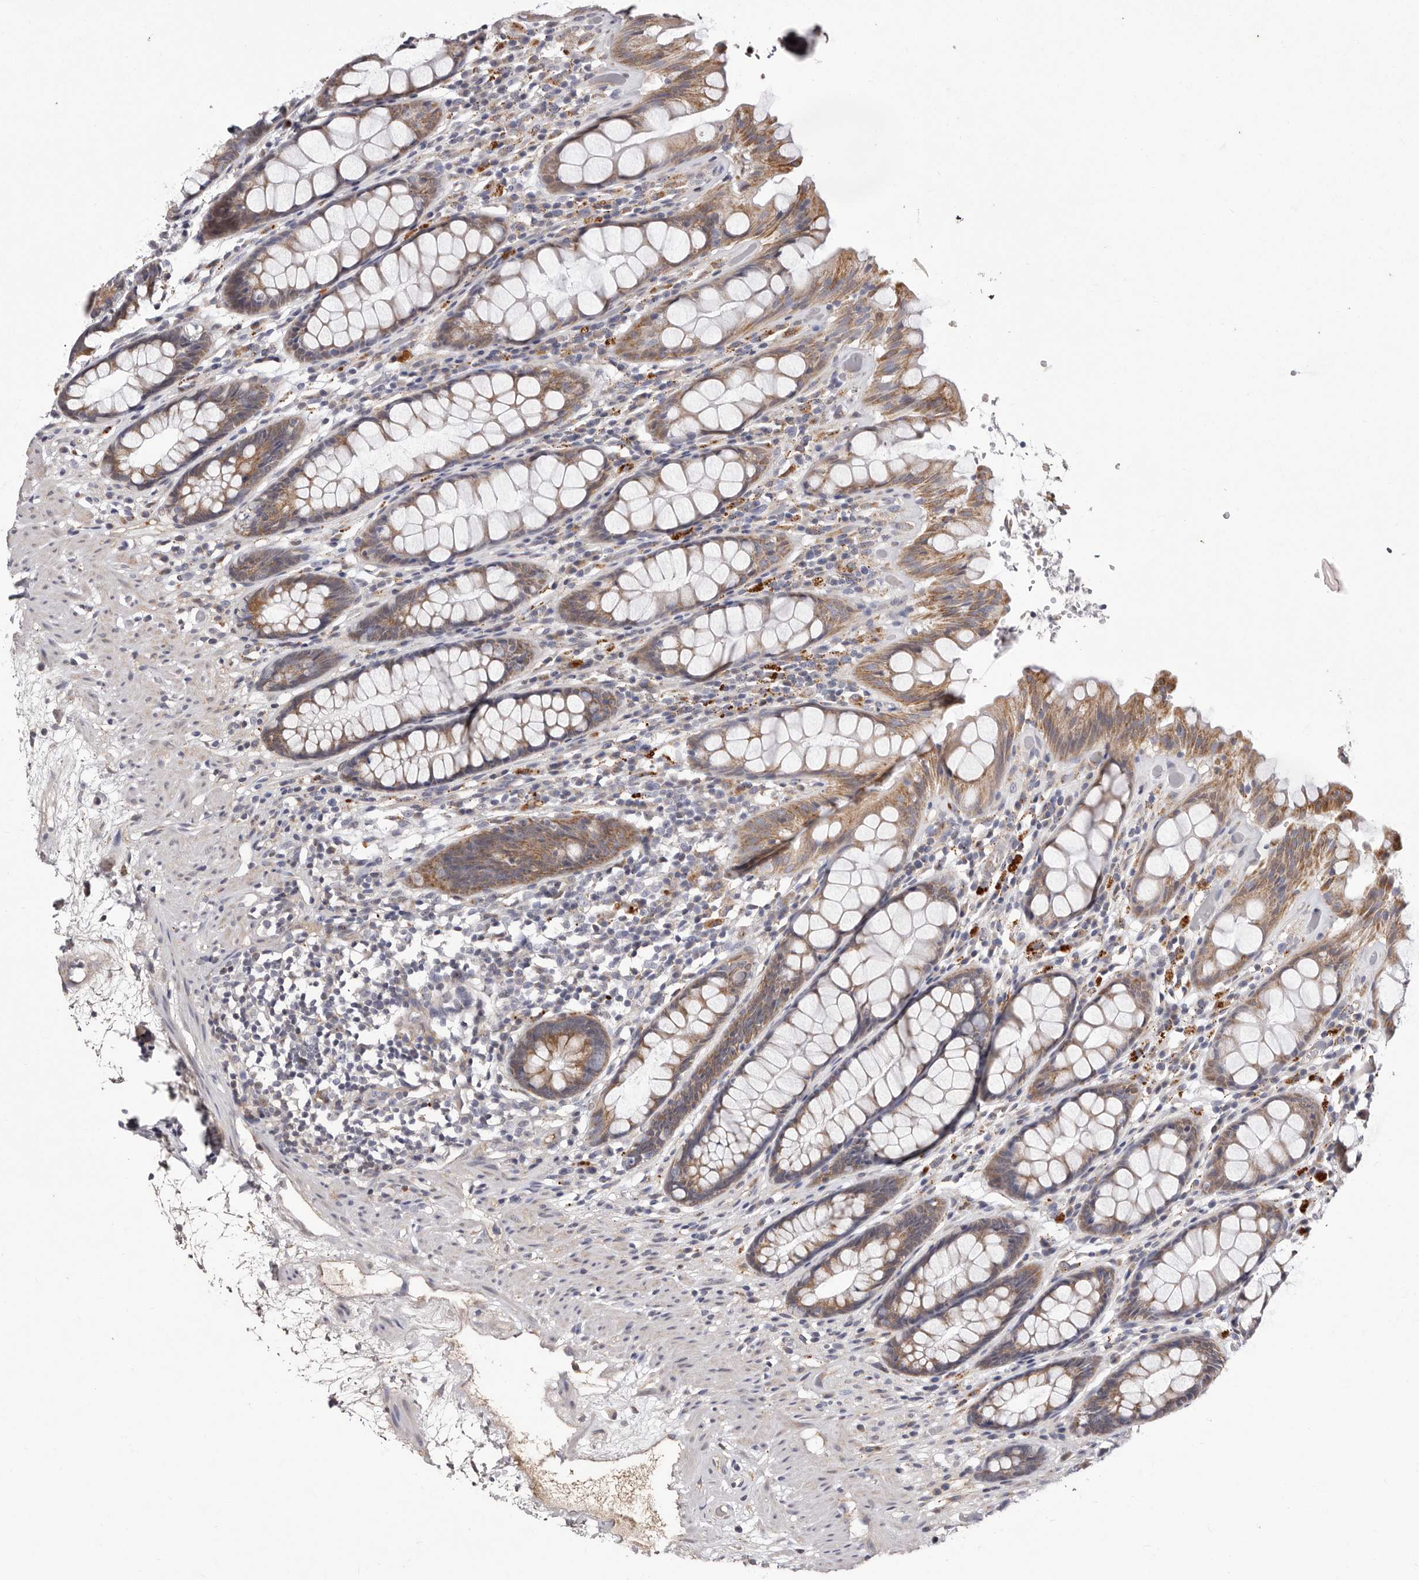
{"staining": {"intensity": "moderate", "quantity": ">75%", "location": "cytoplasmic/membranous"}, "tissue": "rectum", "cell_type": "Glandular cells", "image_type": "normal", "snomed": [{"axis": "morphology", "description": "Normal tissue, NOS"}, {"axis": "topography", "description": "Rectum"}], "caption": "Moderate cytoplasmic/membranous expression for a protein is appreciated in approximately >75% of glandular cells of normal rectum using immunohistochemistry (IHC).", "gene": "NUBPL", "patient": {"sex": "male", "age": 64}}